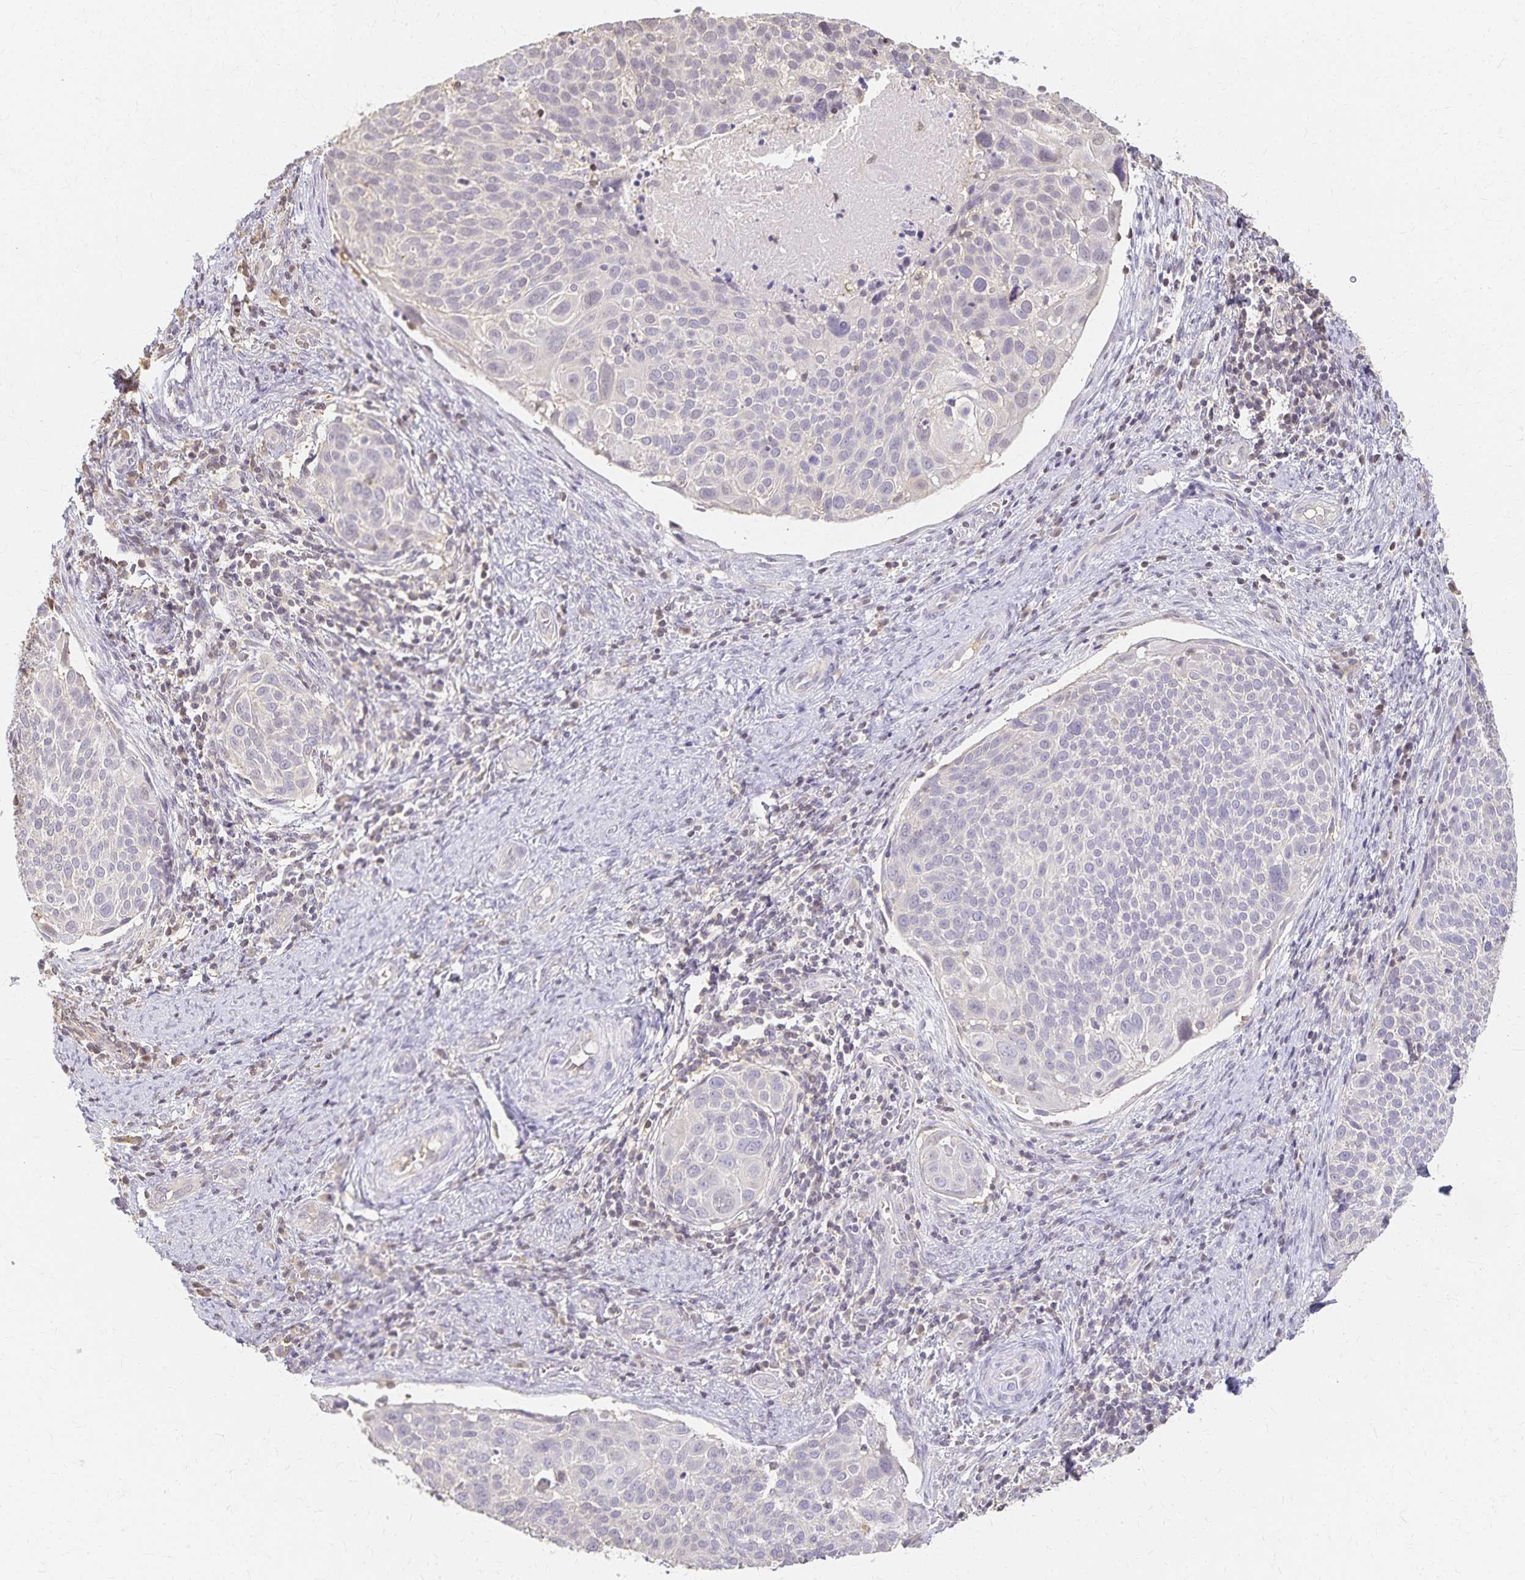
{"staining": {"intensity": "negative", "quantity": "none", "location": "none"}, "tissue": "cervical cancer", "cell_type": "Tumor cells", "image_type": "cancer", "snomed": [{"axis": "morphology", "description": "Squamous cell carcinoma, NOS"}, {"axis": "topography", "description": "Cervix"}], "caption": "IHC photomicrograph of neoplastic tissue: human cervical squamous cell carcinoma stained with DAB (3,3'-diaminobenzidine) reveals no significant protein positivity in tumor cells.", "gene": "AZGP1", "patient": {"sex": "female", "age": 39}}